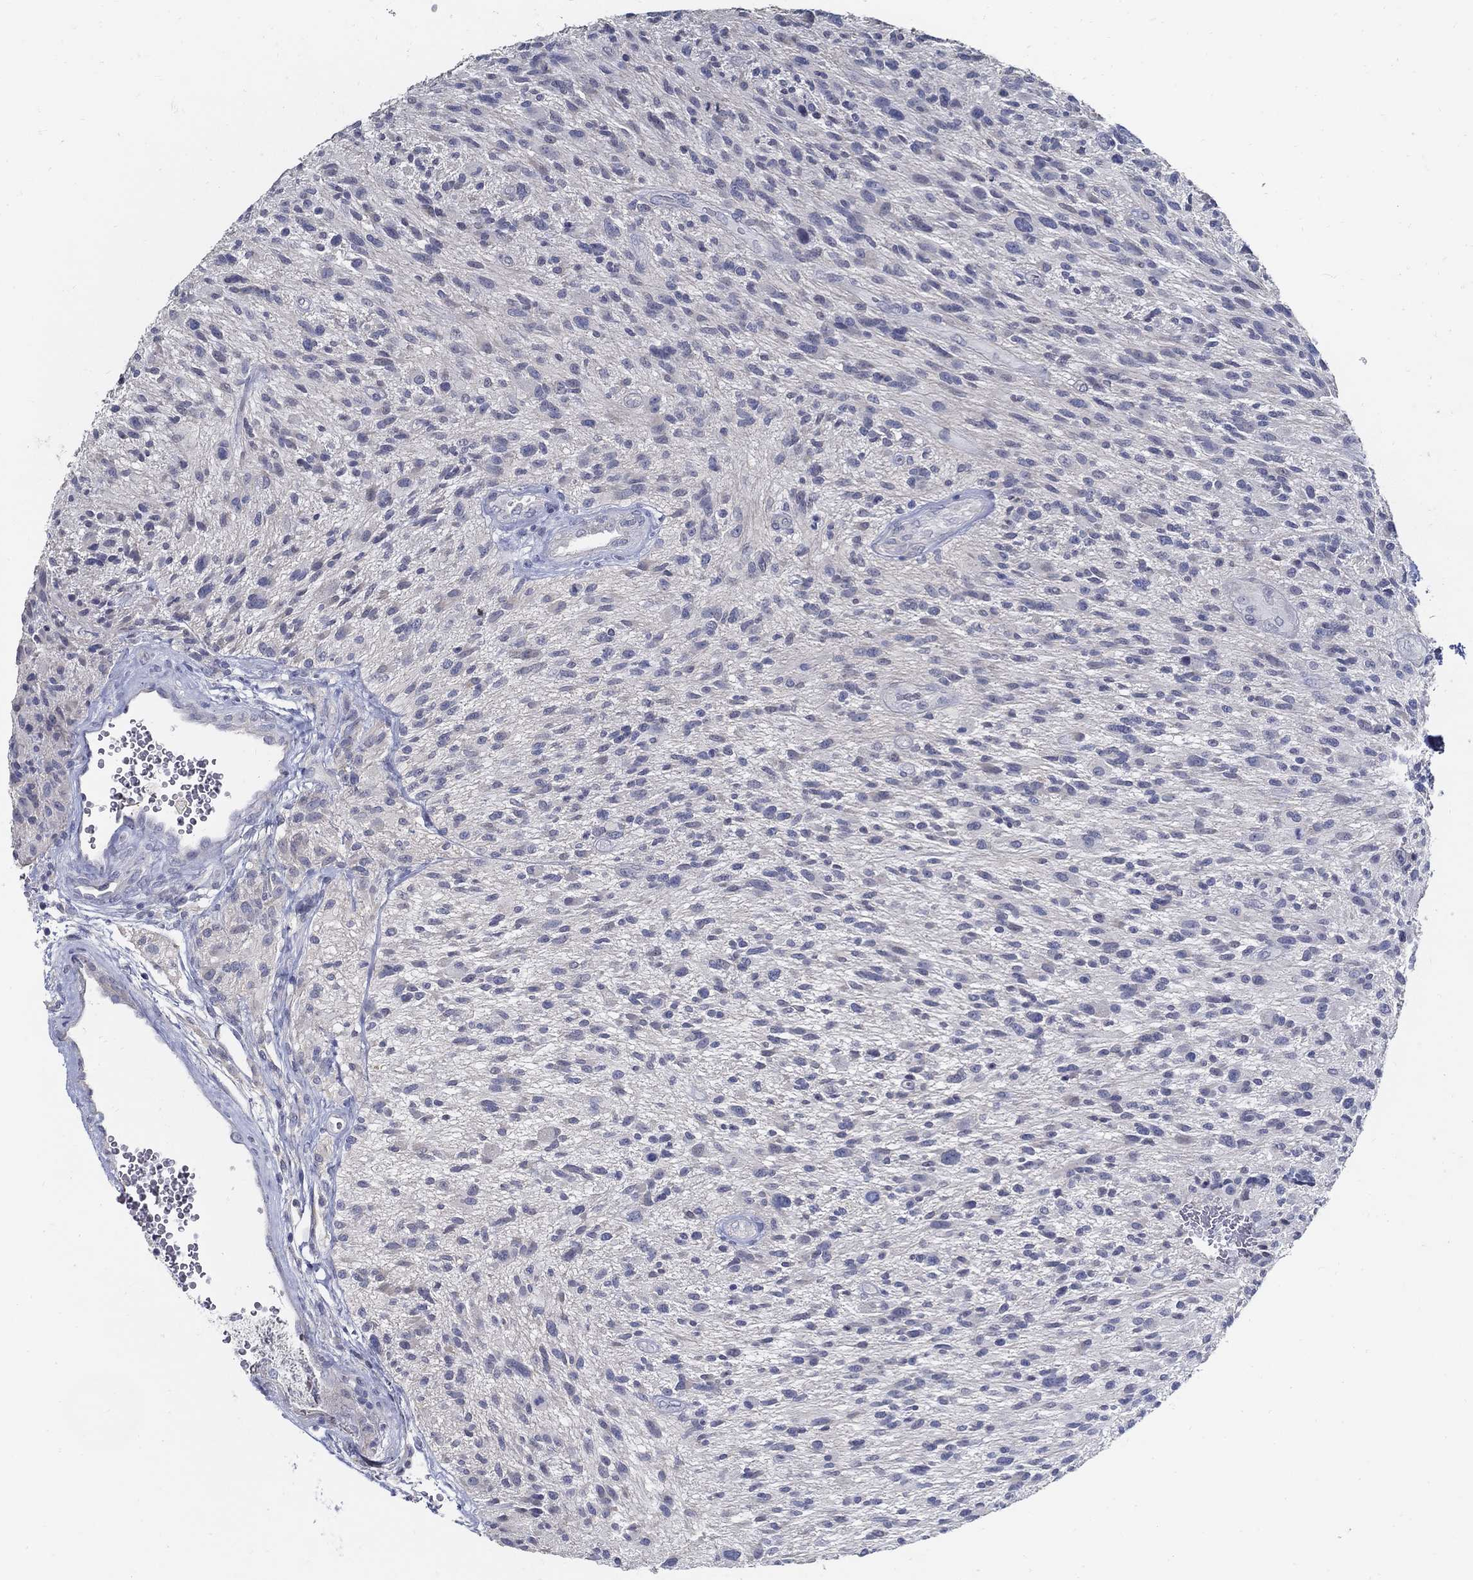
{"staining": {"intensity": "negative", "quantity": "none", "location": "none"}, "tissue": "glioma", "cell_type": "Tumor cells", "image_type": "cancer", "snomed": [{"axis": "morphology", "description": "Glioma, malignant, High grade"}, {"axis": "topography", "description": "Brain"}], "caption": "Human high-grade glioma (malignant) stained for a protein using IHC demonstrates no staining in tumor cells.", "gene": "USP29", "patient": {"sex": "male", "age": 47}}